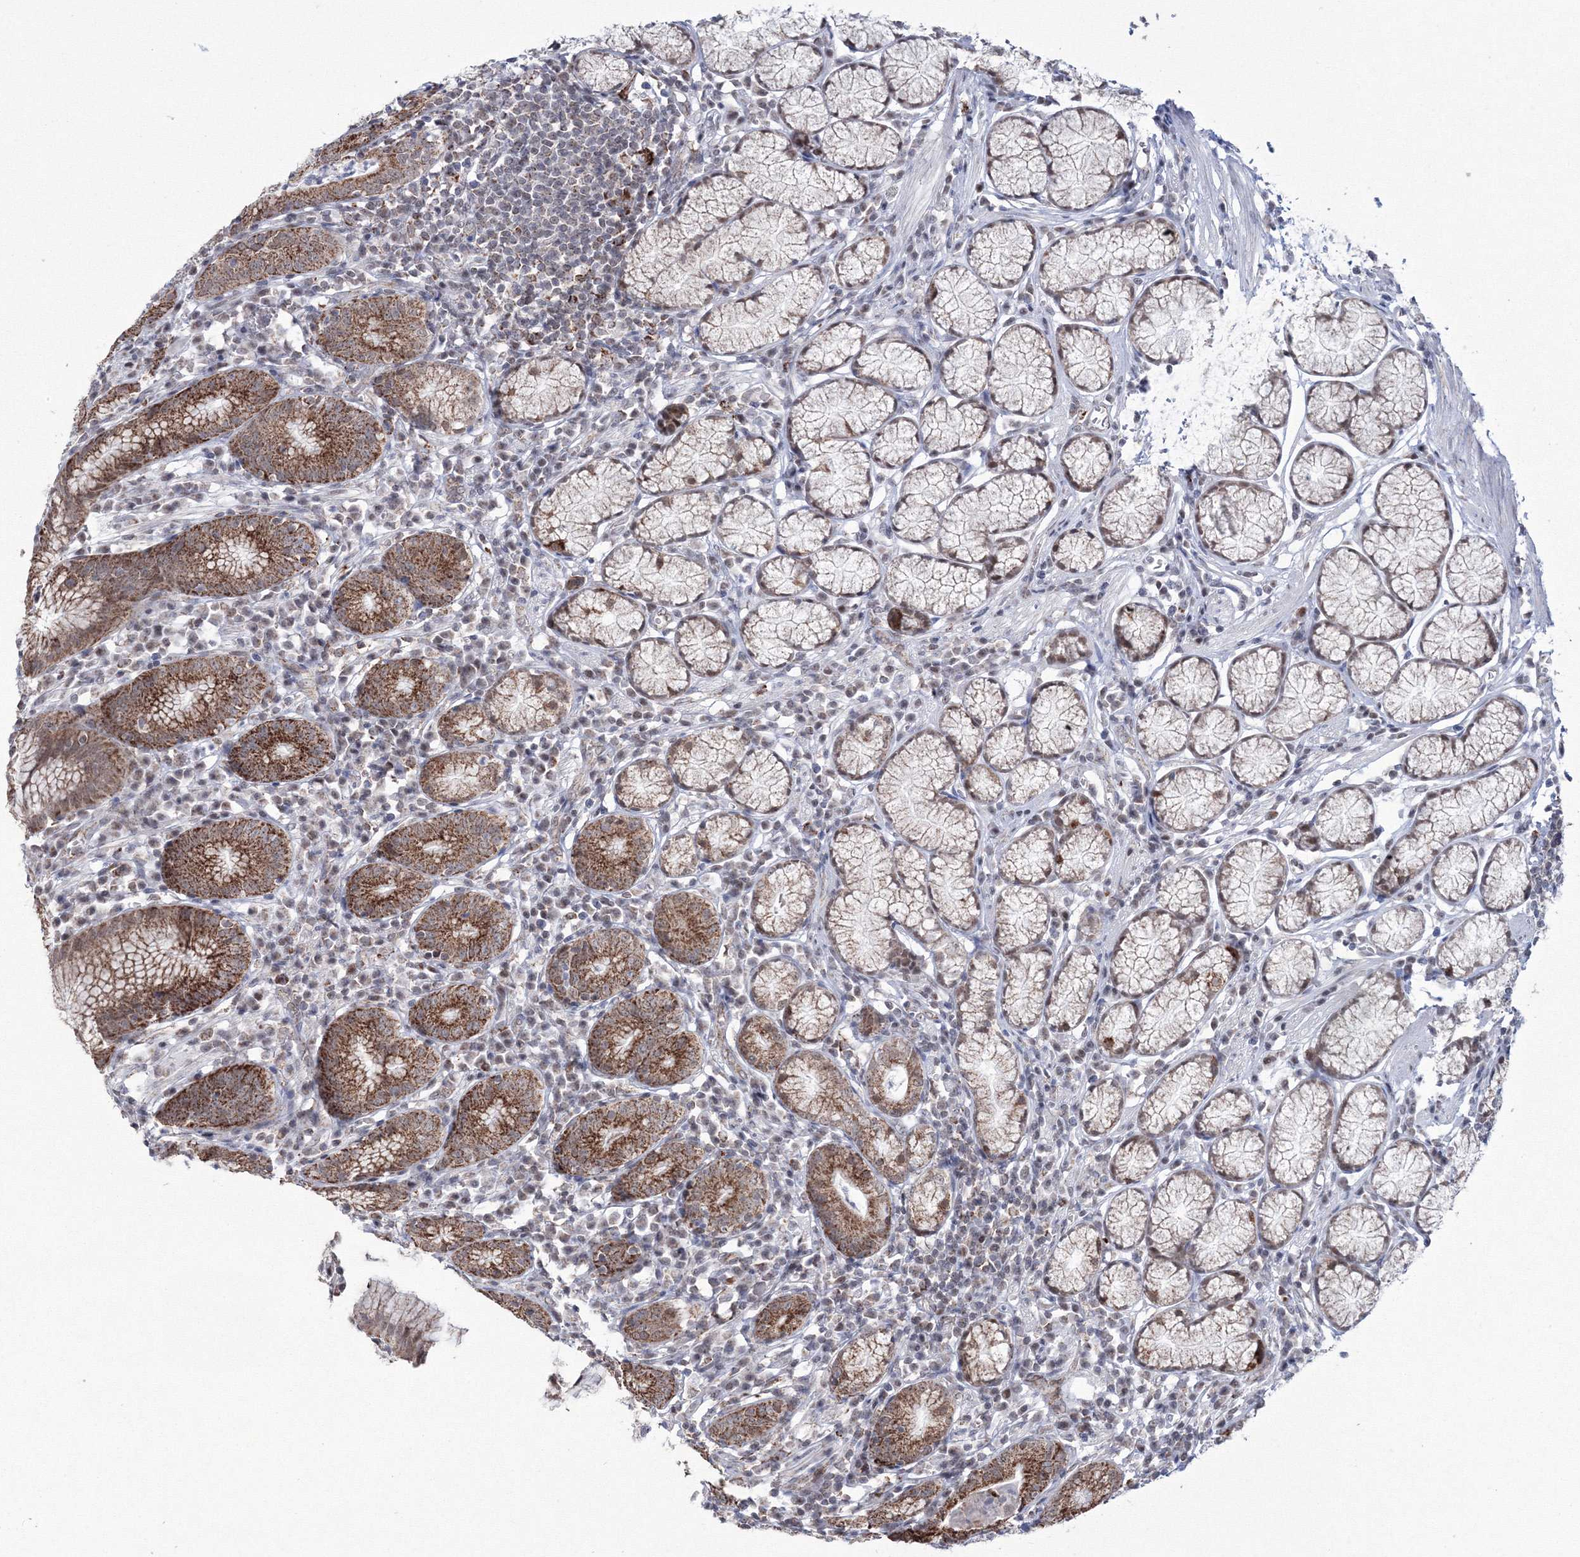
{"staining": {"intensity": "strong", "quantity": "25%-75%", "location": "cytoplasmic/membranous,nuclear"}, "tissue": "stomach", "cell_type": "Glandular cells", "image_type": "normal", "snomed": [{"axis": "morphology", "description": "Normal tissue, NOS"}, {"axis": "topography", "description": "Stomach"}], "caption": "Glandular cells show high levels of strong cytoplasmic/membranous,nuclear staining in approximately 25%-75% of cells in benign stomach. (Stains: DAB in brown, nuclei in blue, Microscopy: brightfield microscopy at high magnification).", "gene": "GRSF1", "patient": {"sex": "male", "age": 55}}